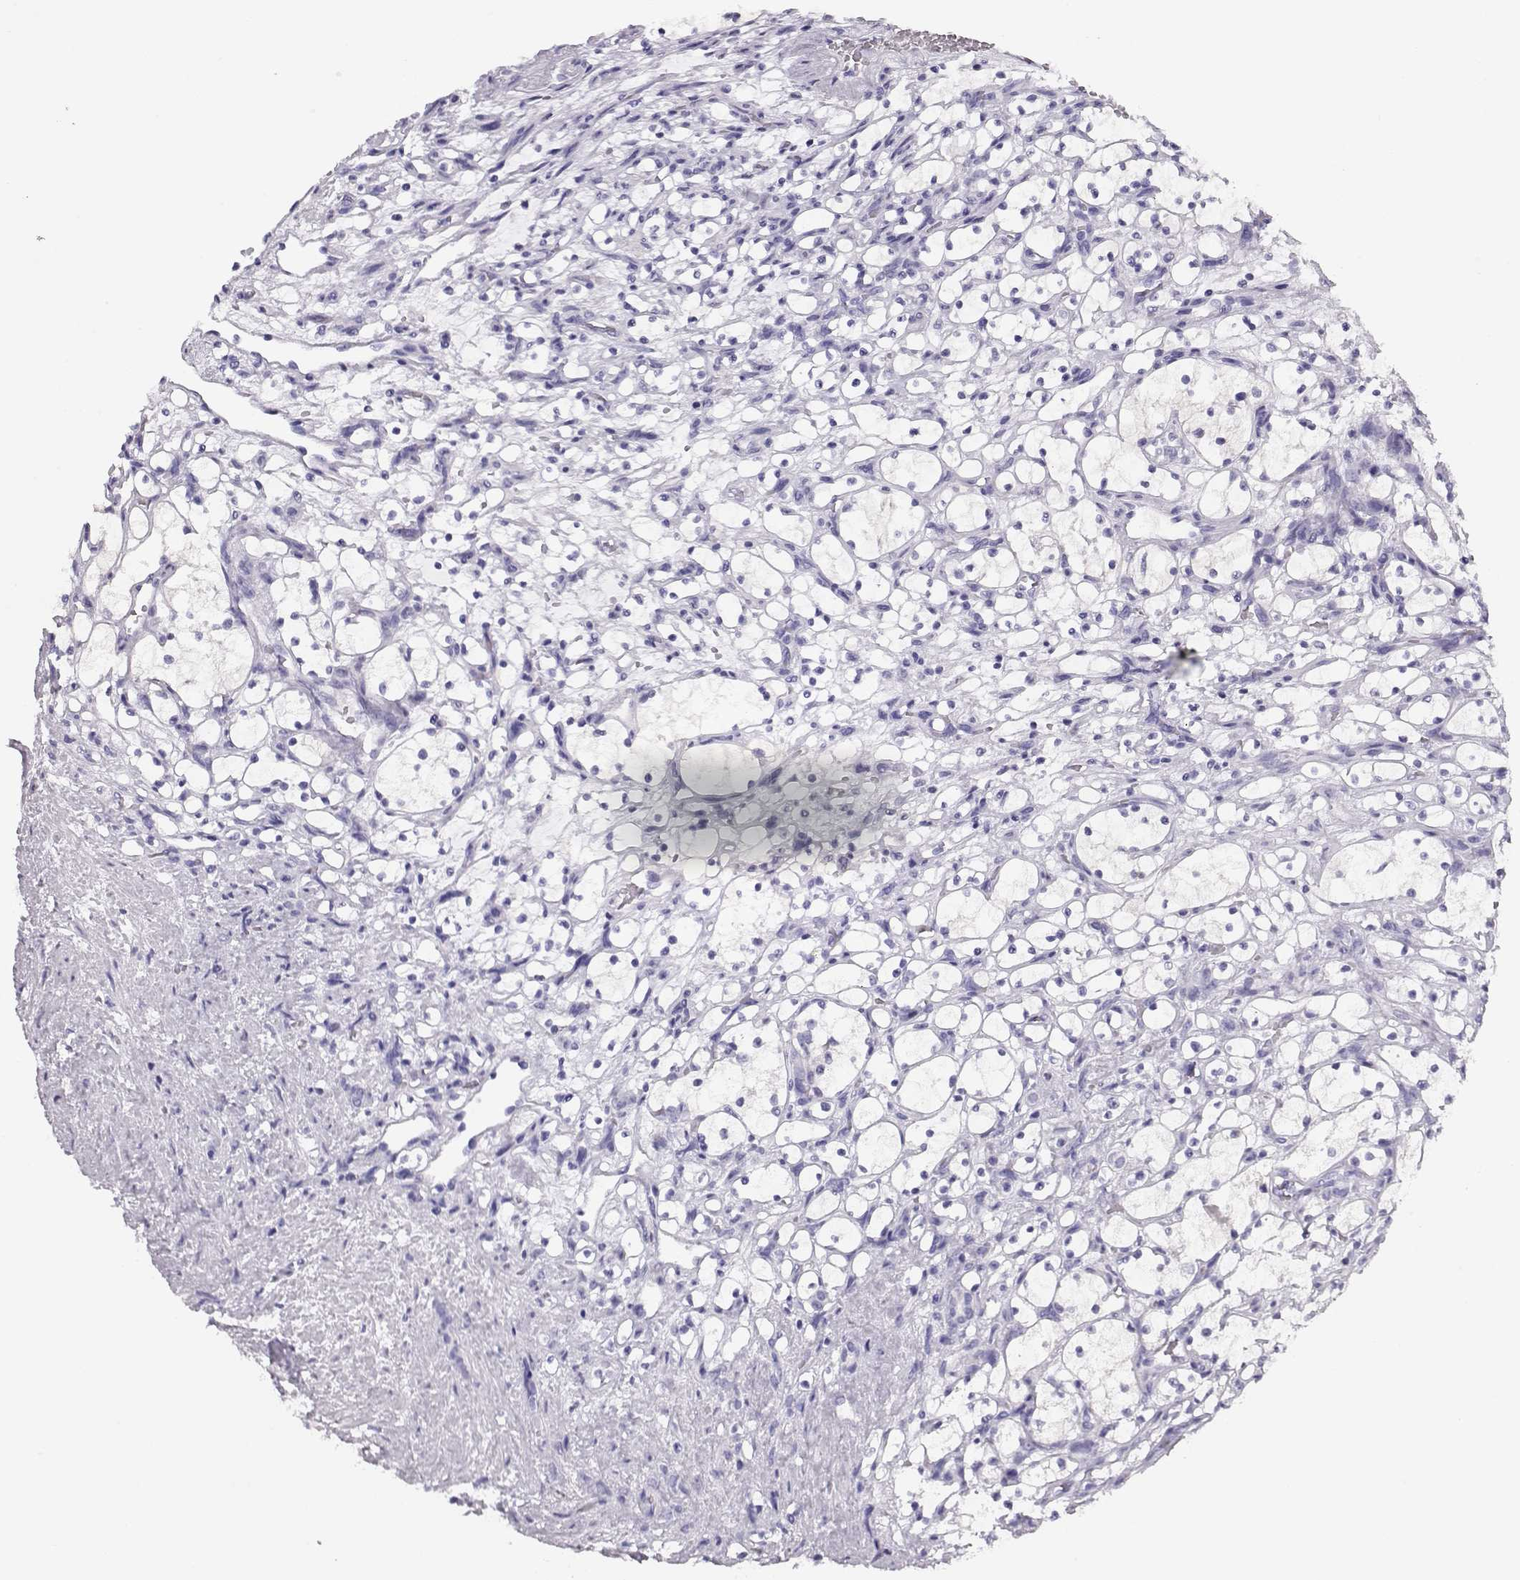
{"staining": {"intensity": "negative", "quantity": "none", "location": "none"}, "tissue": "renal cancer", "cell_type": "Tumor cells", "image_type": "cancer", "snomed": [{"axis": "morphology", "description": "Adenocarcinoma, NOS"}, {"axis": "topography", "description": "Kidney"}], "caption": "Immunohistochemistry of renal cancer (adenocarcinoma) demonstrates no positivity in tumor cells. (Stains: DAB IHC with hematoxylin counter stain, Microscopy: brightfield microscopy at high magnification).", "gene": "CRX", "patient": {"sex": "female", "age": 69}}